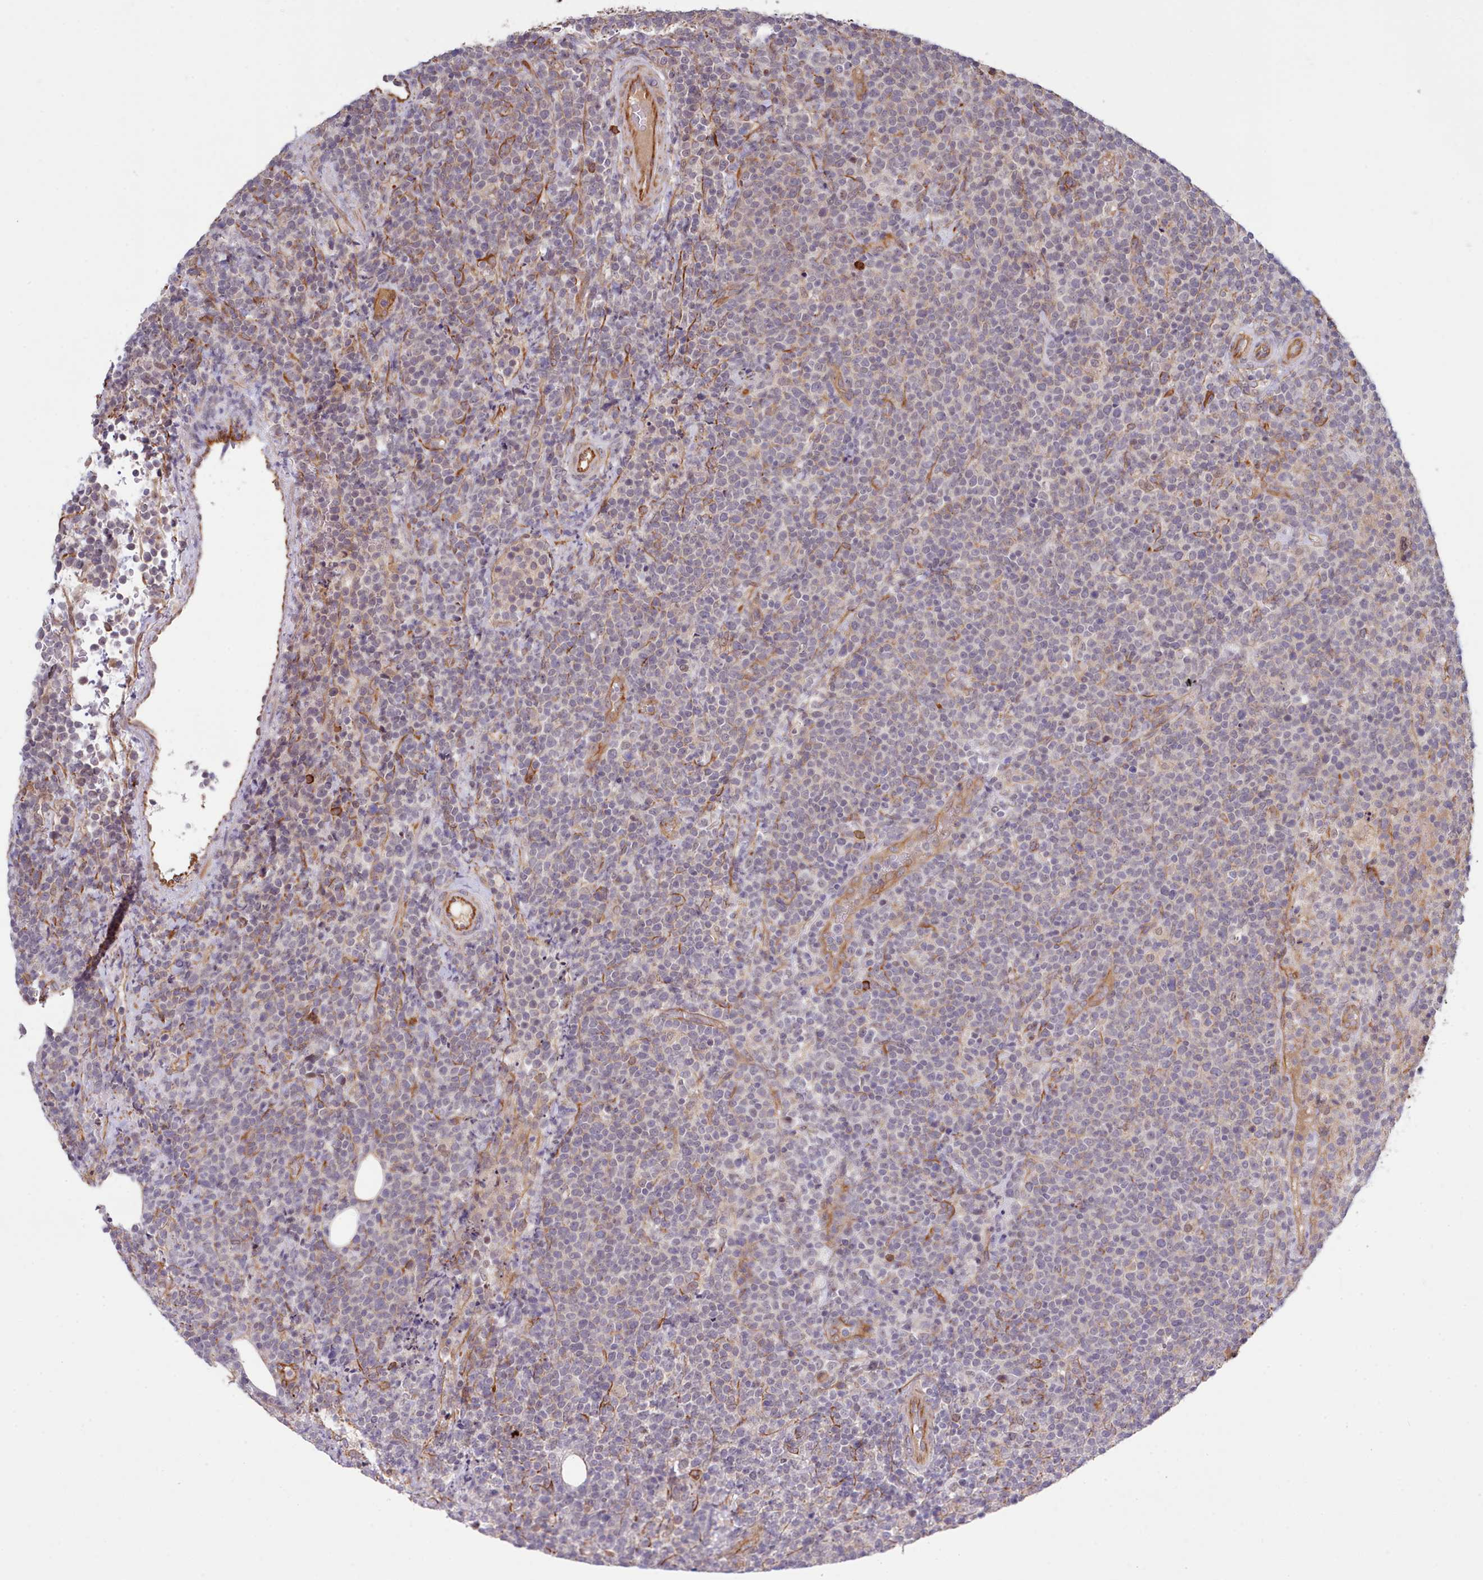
{"staining": {"intensity": "weak", "quantity": "25%-75%", "location": "cytoplasmic/membranous"}, "tissue": "lymphoma", "cell_type": "Tumor cells", "image_type": "cancer", "snomed": [{"axis": "morphology", "description": "Malignant lymphoma, non-Hodgkin's type, High grade"}, {"axis": "topography", "description": "Lymph node"}], "caption": "About 25%-75% of tumor cells in lymphoma exhibit weak cytoplasmic/membranous protein positivity as visualized by brown immunohistochemical staining.", "gene": "ZC3H13", "patient": {"sex": "male", "age": 61}}